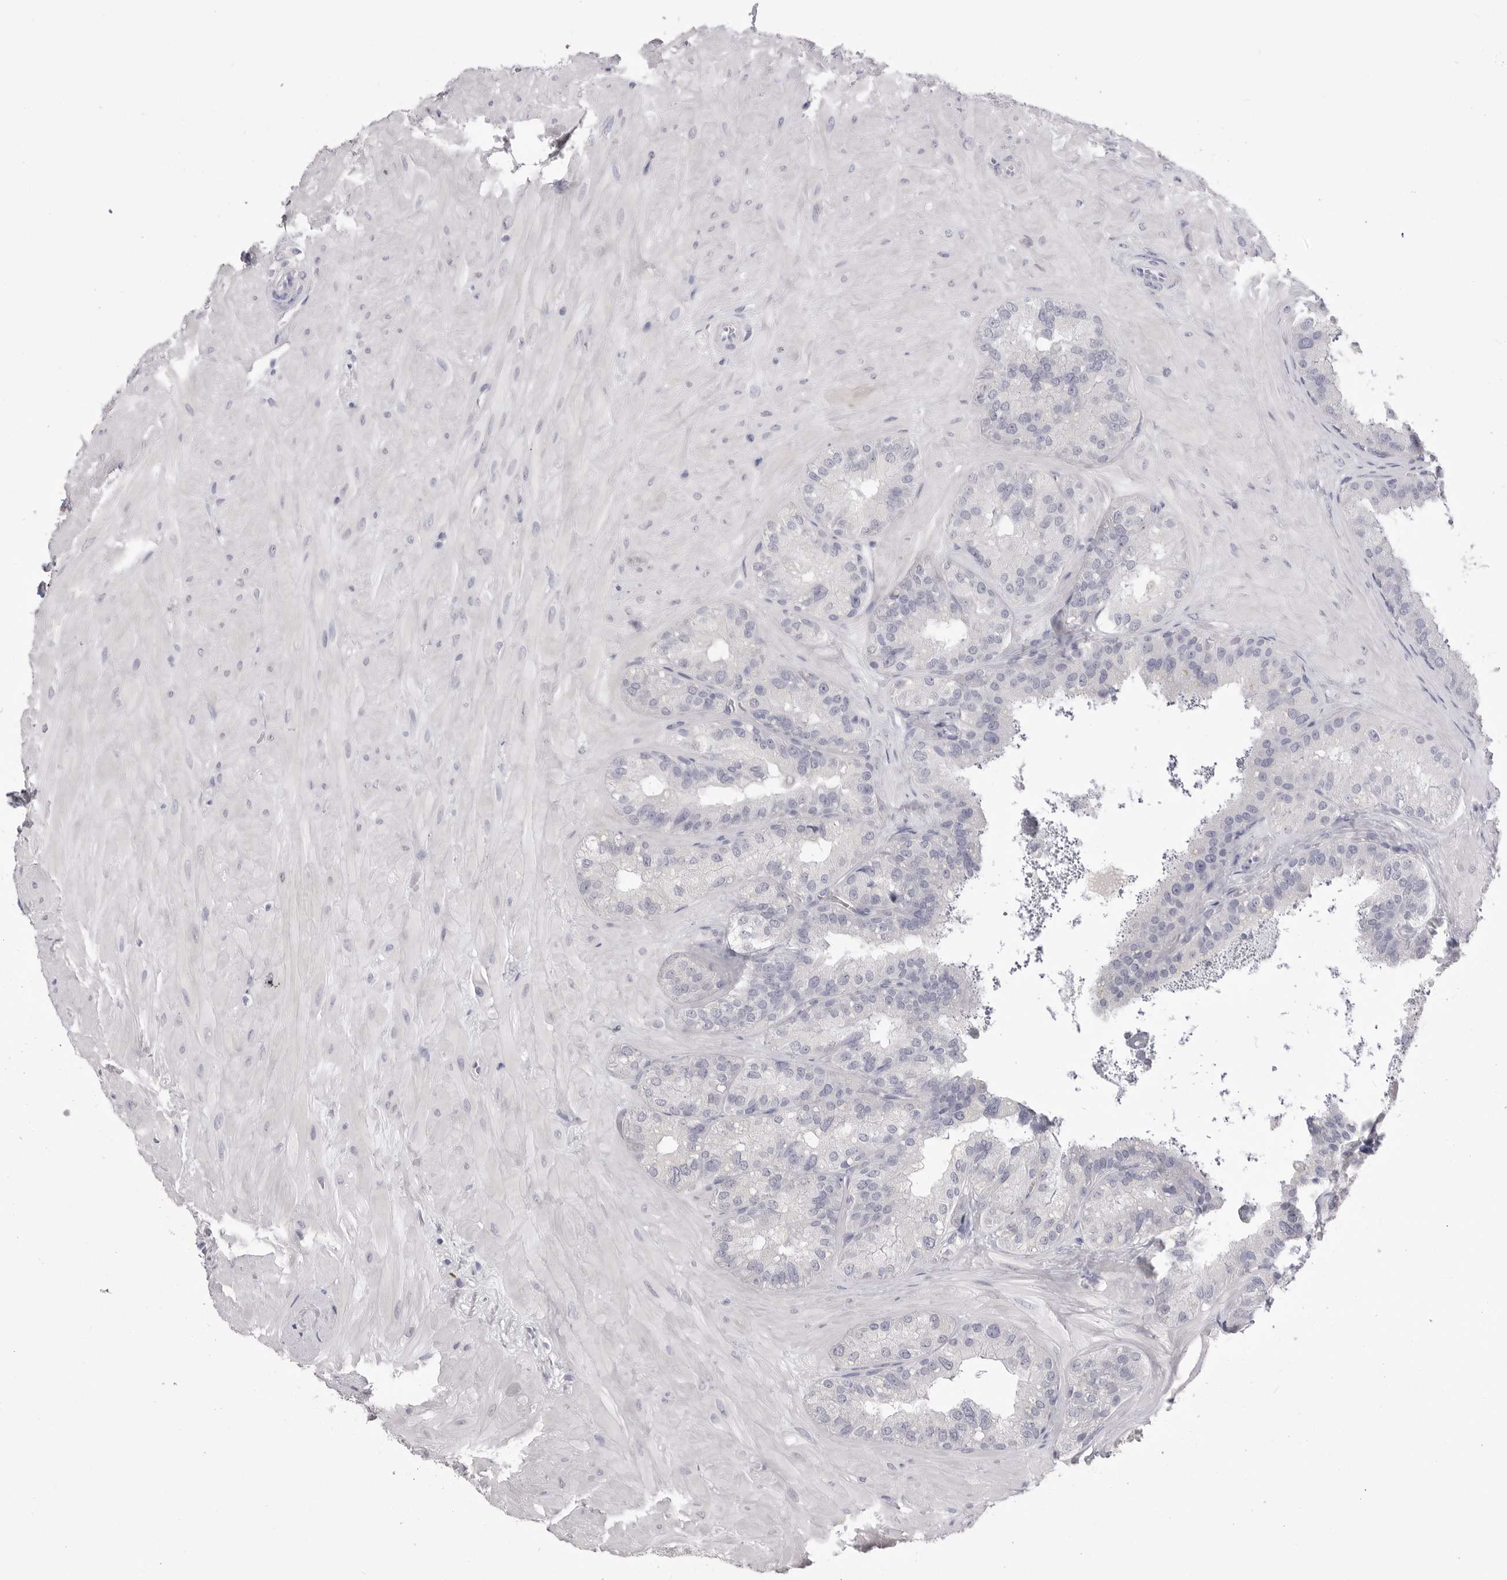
{"staining": {"intensity": "negative", "quantity": "none", "location": "none"}, "tissue": "seminal vesicle", "cell_type": "Glandular cells", "image_type": "normal", "snomed": [{"axis": "morphology", "description": "Normal tissue, NOS"}, {"axis": "topography", "description": "Prostate"}, {"axis": "topography", "description": "Seminal veicle"}], "caption": "Immunohistochemistry (IHC) micrograph of benign seminal vesicle: human seminal vesicle stained with DAB demonstrates no significant protein expression in glandular cells.", "gene": "CPB1", "patient": {"sex": "male", "age": 51}}